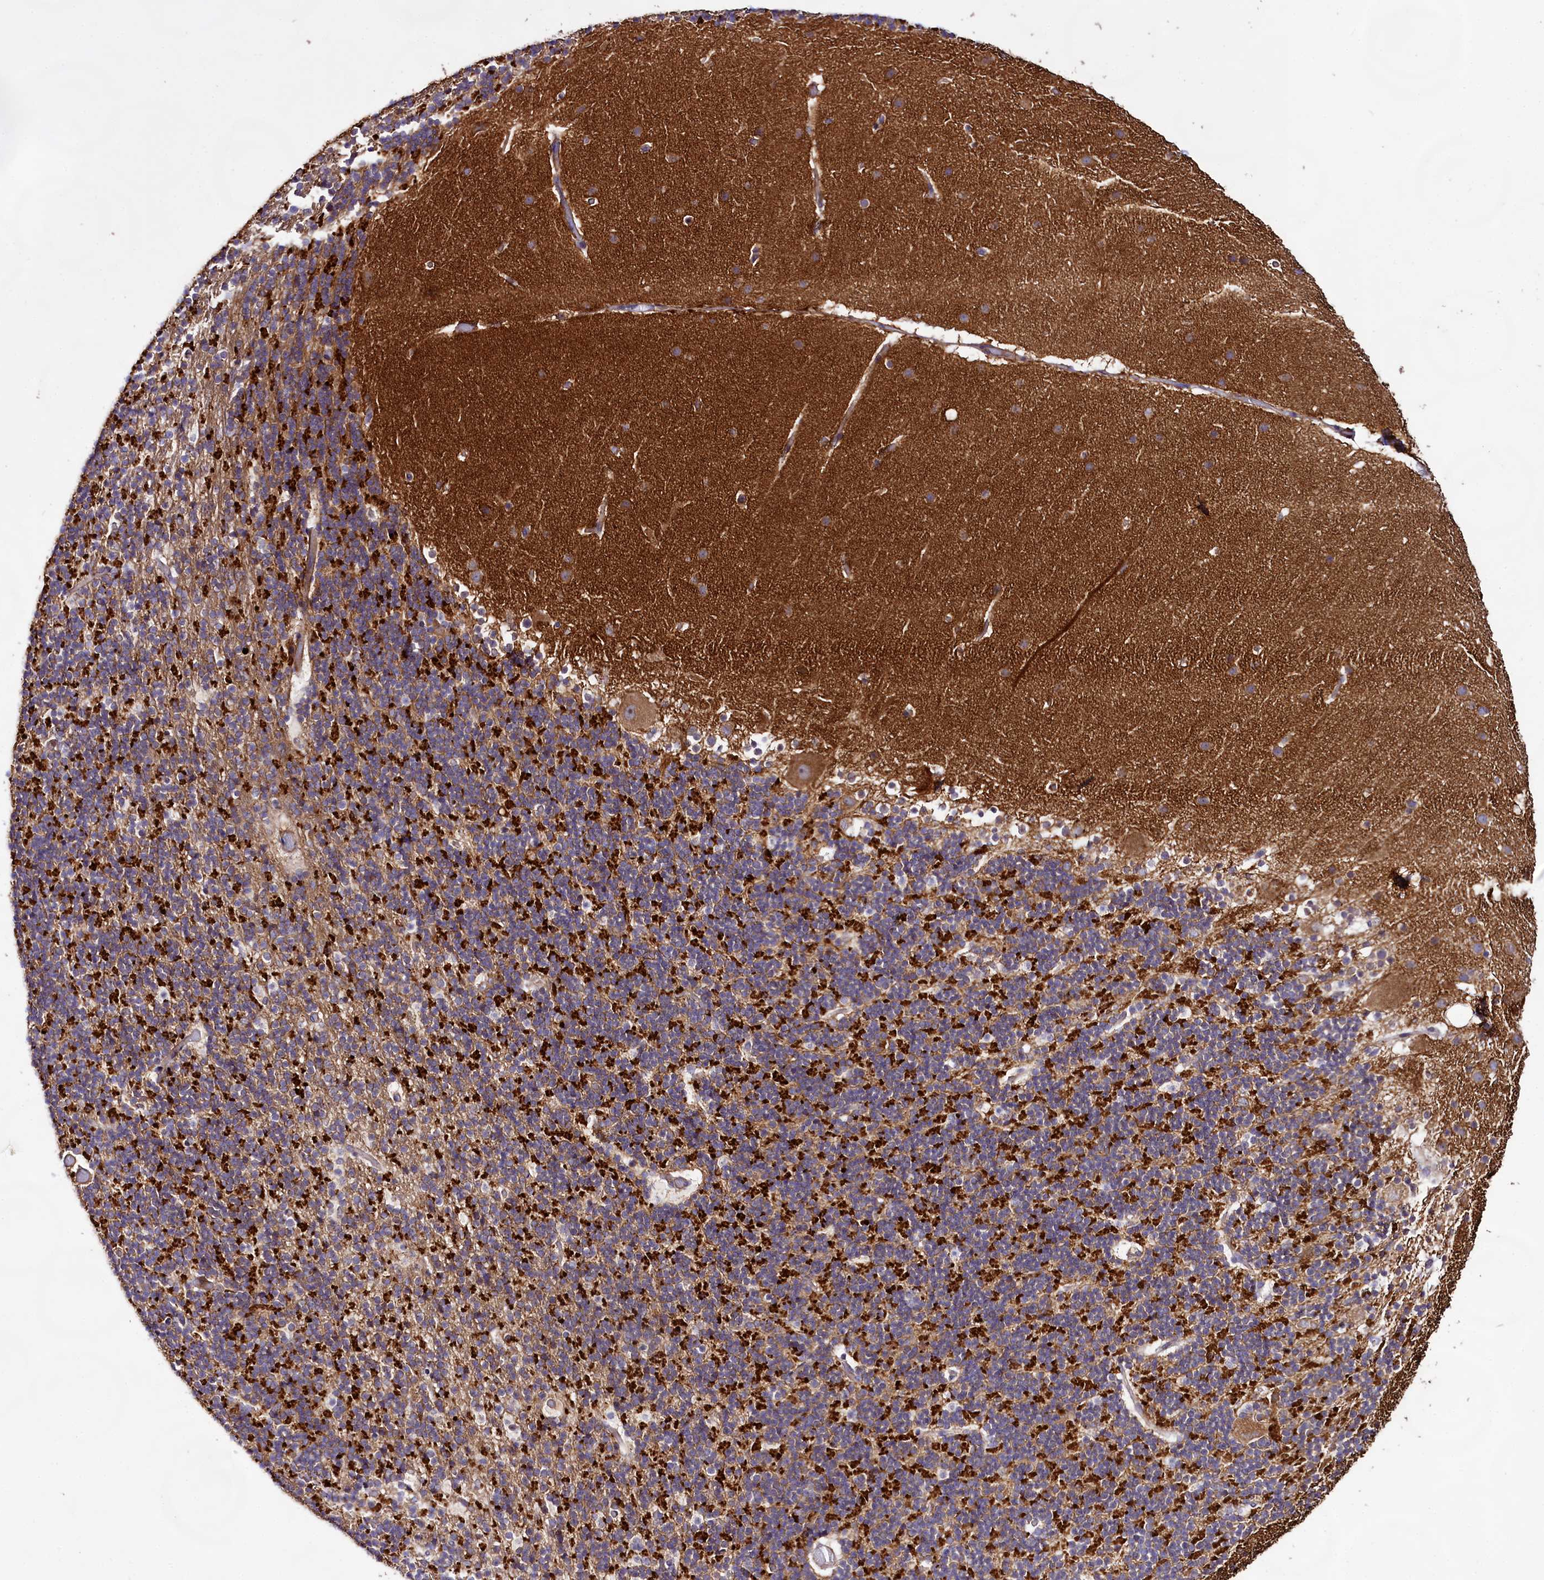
{"staining": {"intensity": "strong", "quantity": "25%-75%", "location": "cytoplasmic/membranous"}, "tissue": "cerebellum", "cell_type": "Cells in granular layer", "image_type": "normal", "snomed": [{"axis": "morphology", "description": "Normal tissue, NOS"}, {"axis": "topography", "description": "Cerebellum"}], "caption": "A high amount of strong cytoplasmic/membranous staining is identified in about 25%-75% of cells in granular layer in unremarkable cerebellum. The staining was performed using DAB, with brown indicating positive protein expression. Nuclei are stained blue with hematoxylin.", "gene": "DMXL2", "patient": {"sex": "male", "age": 57}}